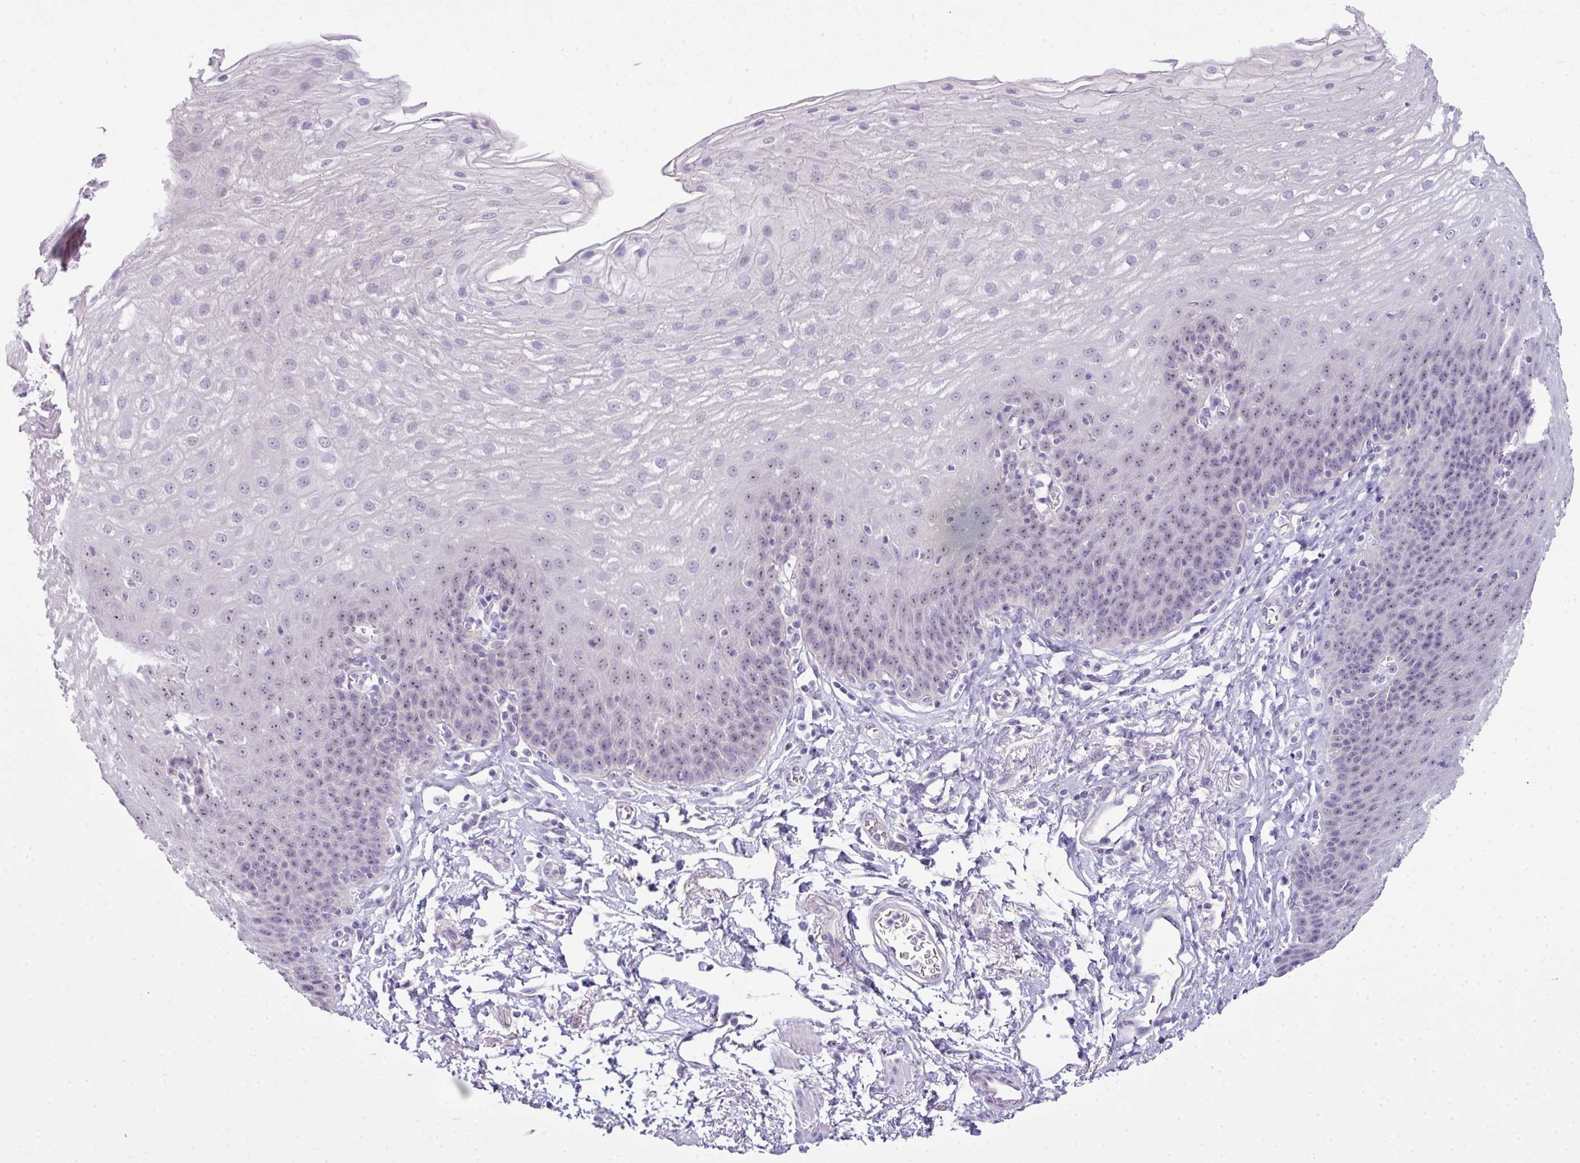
{"staining": {"intensity": "weak", "quantity": "25%-75%", "location": "nuclear"}, "tissue": "esophagus", "cell_type": "Squamous epithelial cells", "image_type": "normal", "snomed": [{"axis": "morphology", "description": "Normal tissue, NOS"}, {"axis": "topography", "description": "Esophagus"}], "caption": "Weak nuclear protein positivity is identified in about 25%-75% of squamous epithelial cells in esophagus. (Brightfield microscopy of DAB IHC at high magnification).", "gene": "GCG", "patient": {"sex": "female", "age": 81}}